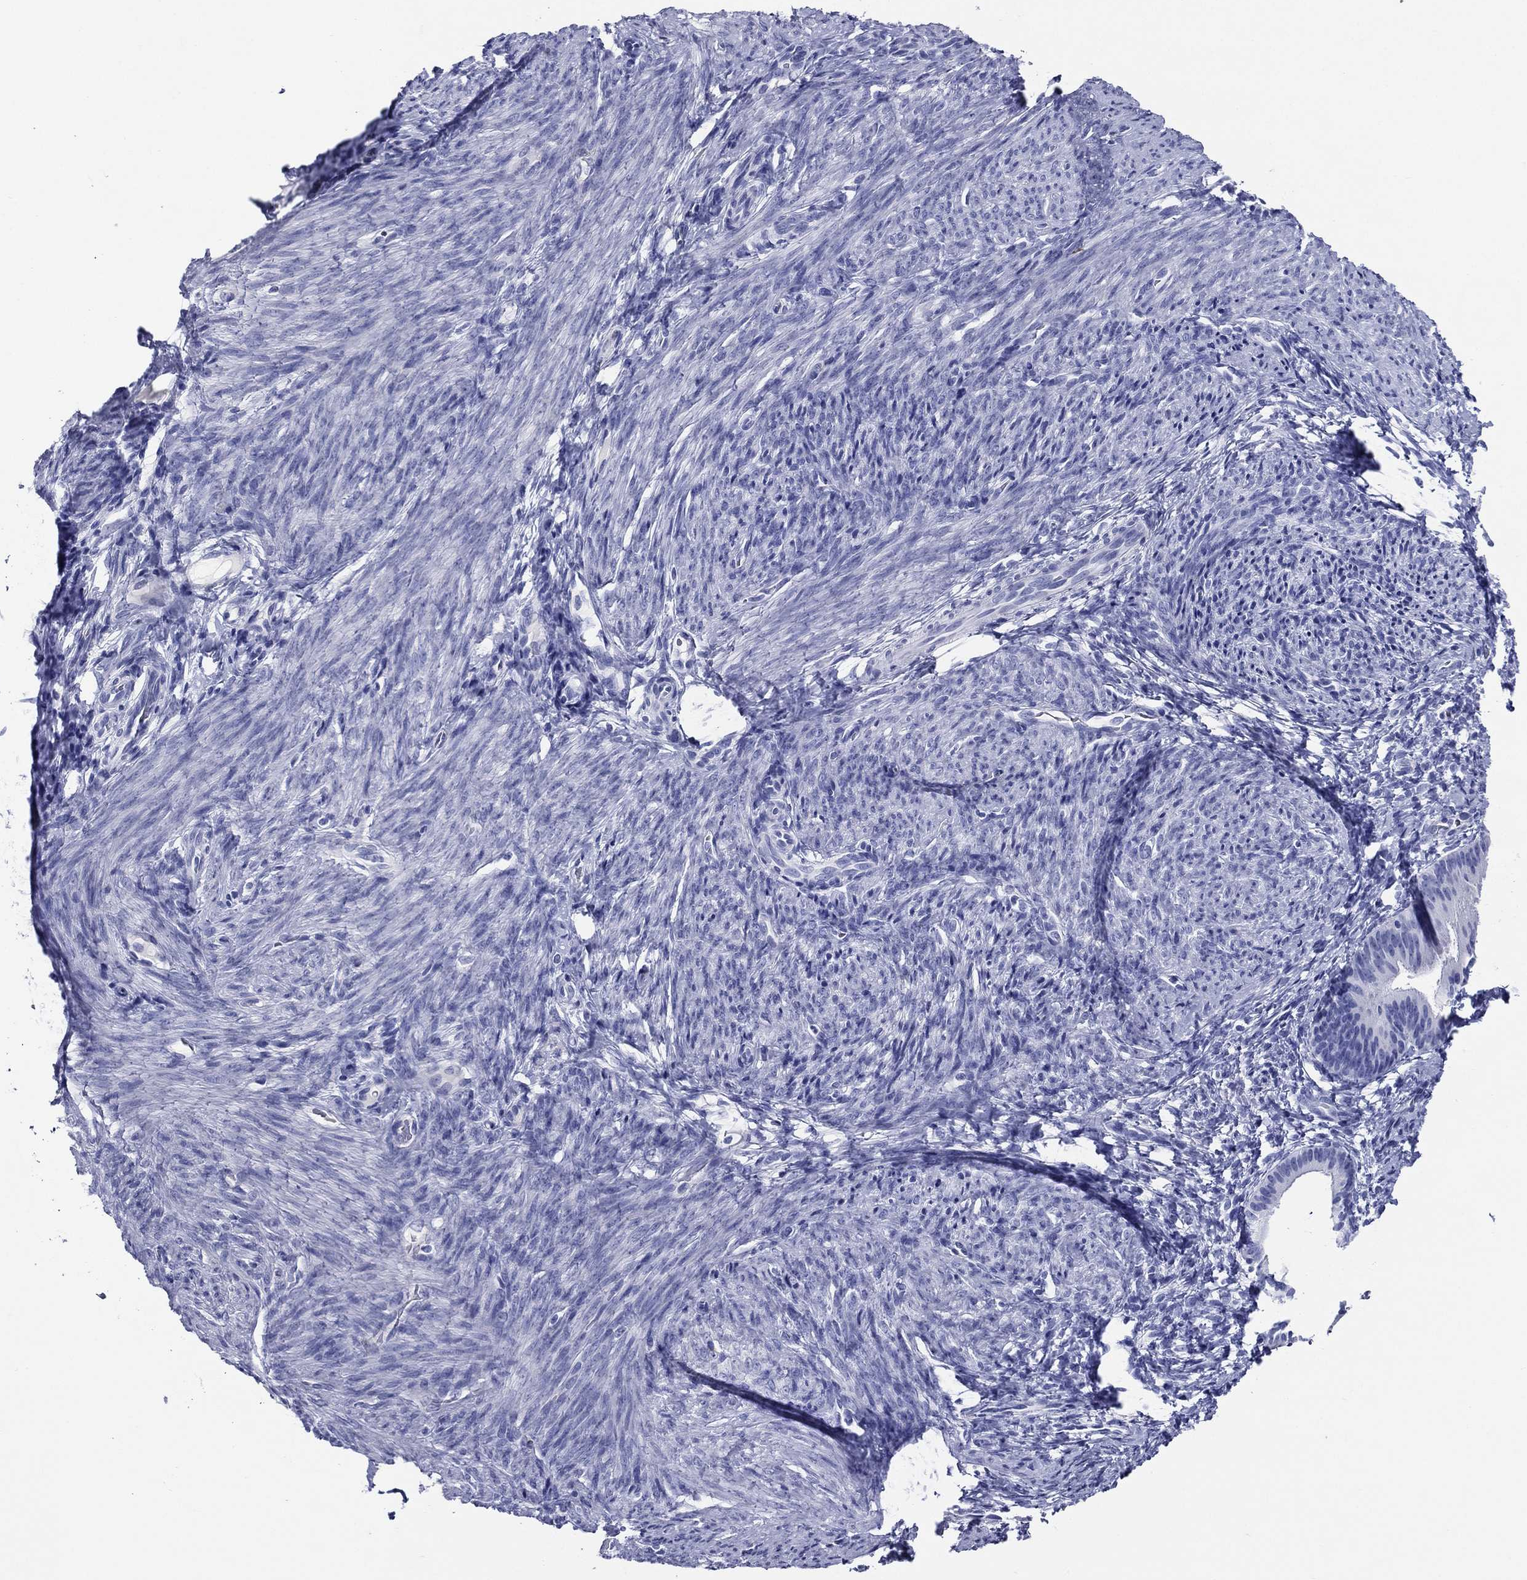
{"staining": {"intensity": "negative", "quantity": "none", "location": "none"}, "tissue": "endometrium", "cell_type": "Cells in endometrial stroma", "image_type": "normal", "snomed": [{"axis": "morphology", "description": "Normal tissue, NOS"}, {"axis": "topography", "description": "Endometrium"}], "caption": "Unremarkable endometrium was stained to show a protein in brown. There is no significant positivity in cells in endometrial stroma. (Immunohistochemistry (ihc), brightfield microscopy, high magnification).", "gene": "ACE2", "patient": {"sex": "female", "age": 65}}